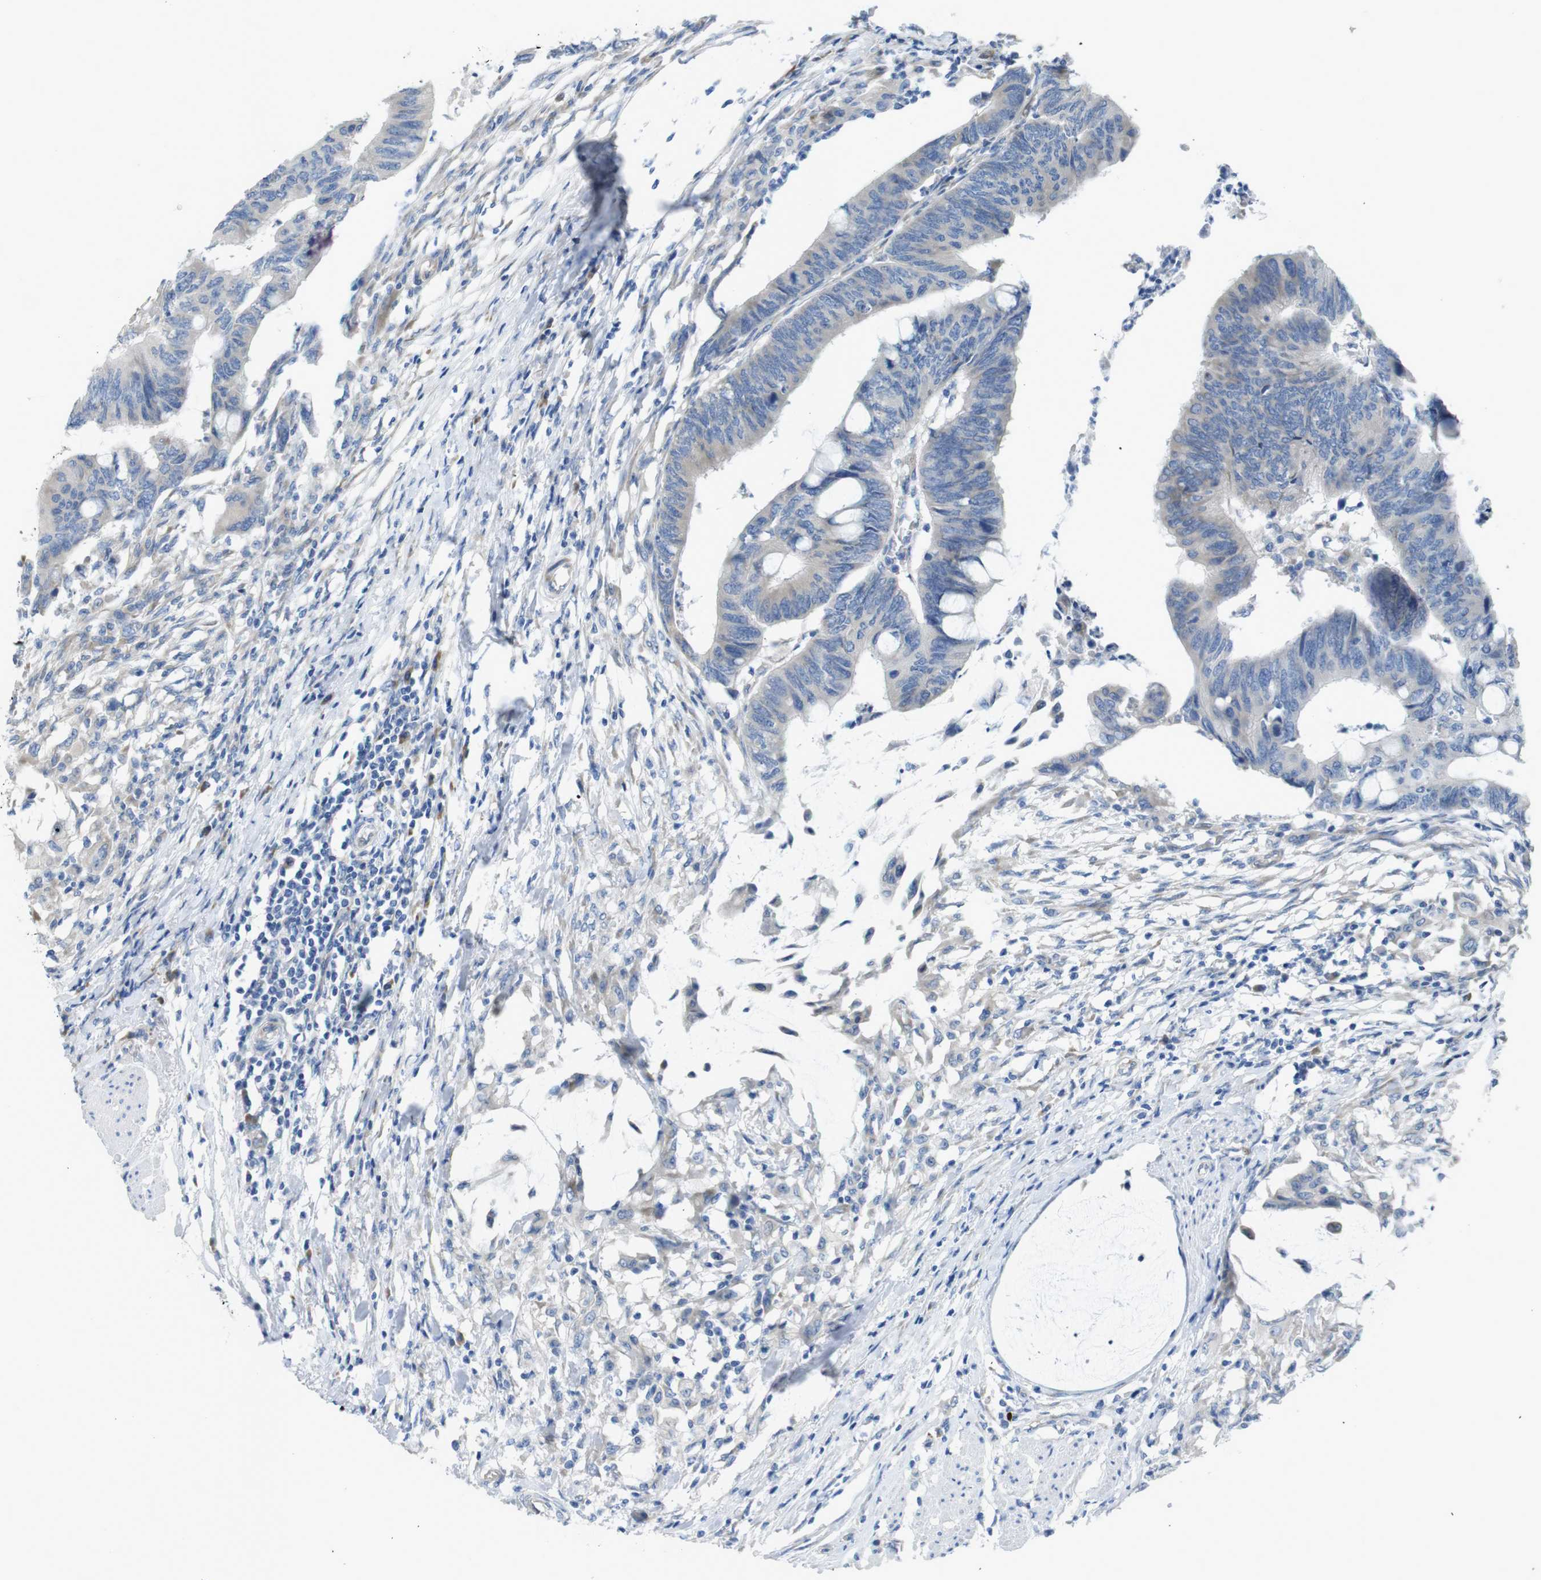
{"staining": {"intensity": "weak", "quantity": ">75%", "location": "cytoplasmic/membranous"}, "tissue": "colorectal cancer", "cell_type": "Tumor cells", "image_type": "cancer", "snomed": [{"axis": "morphology", "description": "Normal tissue, NOS"}, {"axis": "morphology", "description": "Adenocarcinoma, NOS"}, {"axis": "topography", "description": "Rectum"}, {"axis": "topography", "description": "Peripheral nerve tissue"}], "caption": "This is an image of immunohistochemistry staining of colorectal cancer, which shows weak staining in the cytoplasmic/membranous of tumor cells.", "gene": "TMEM234", "patient": {"sex": "male", "age": 92}}